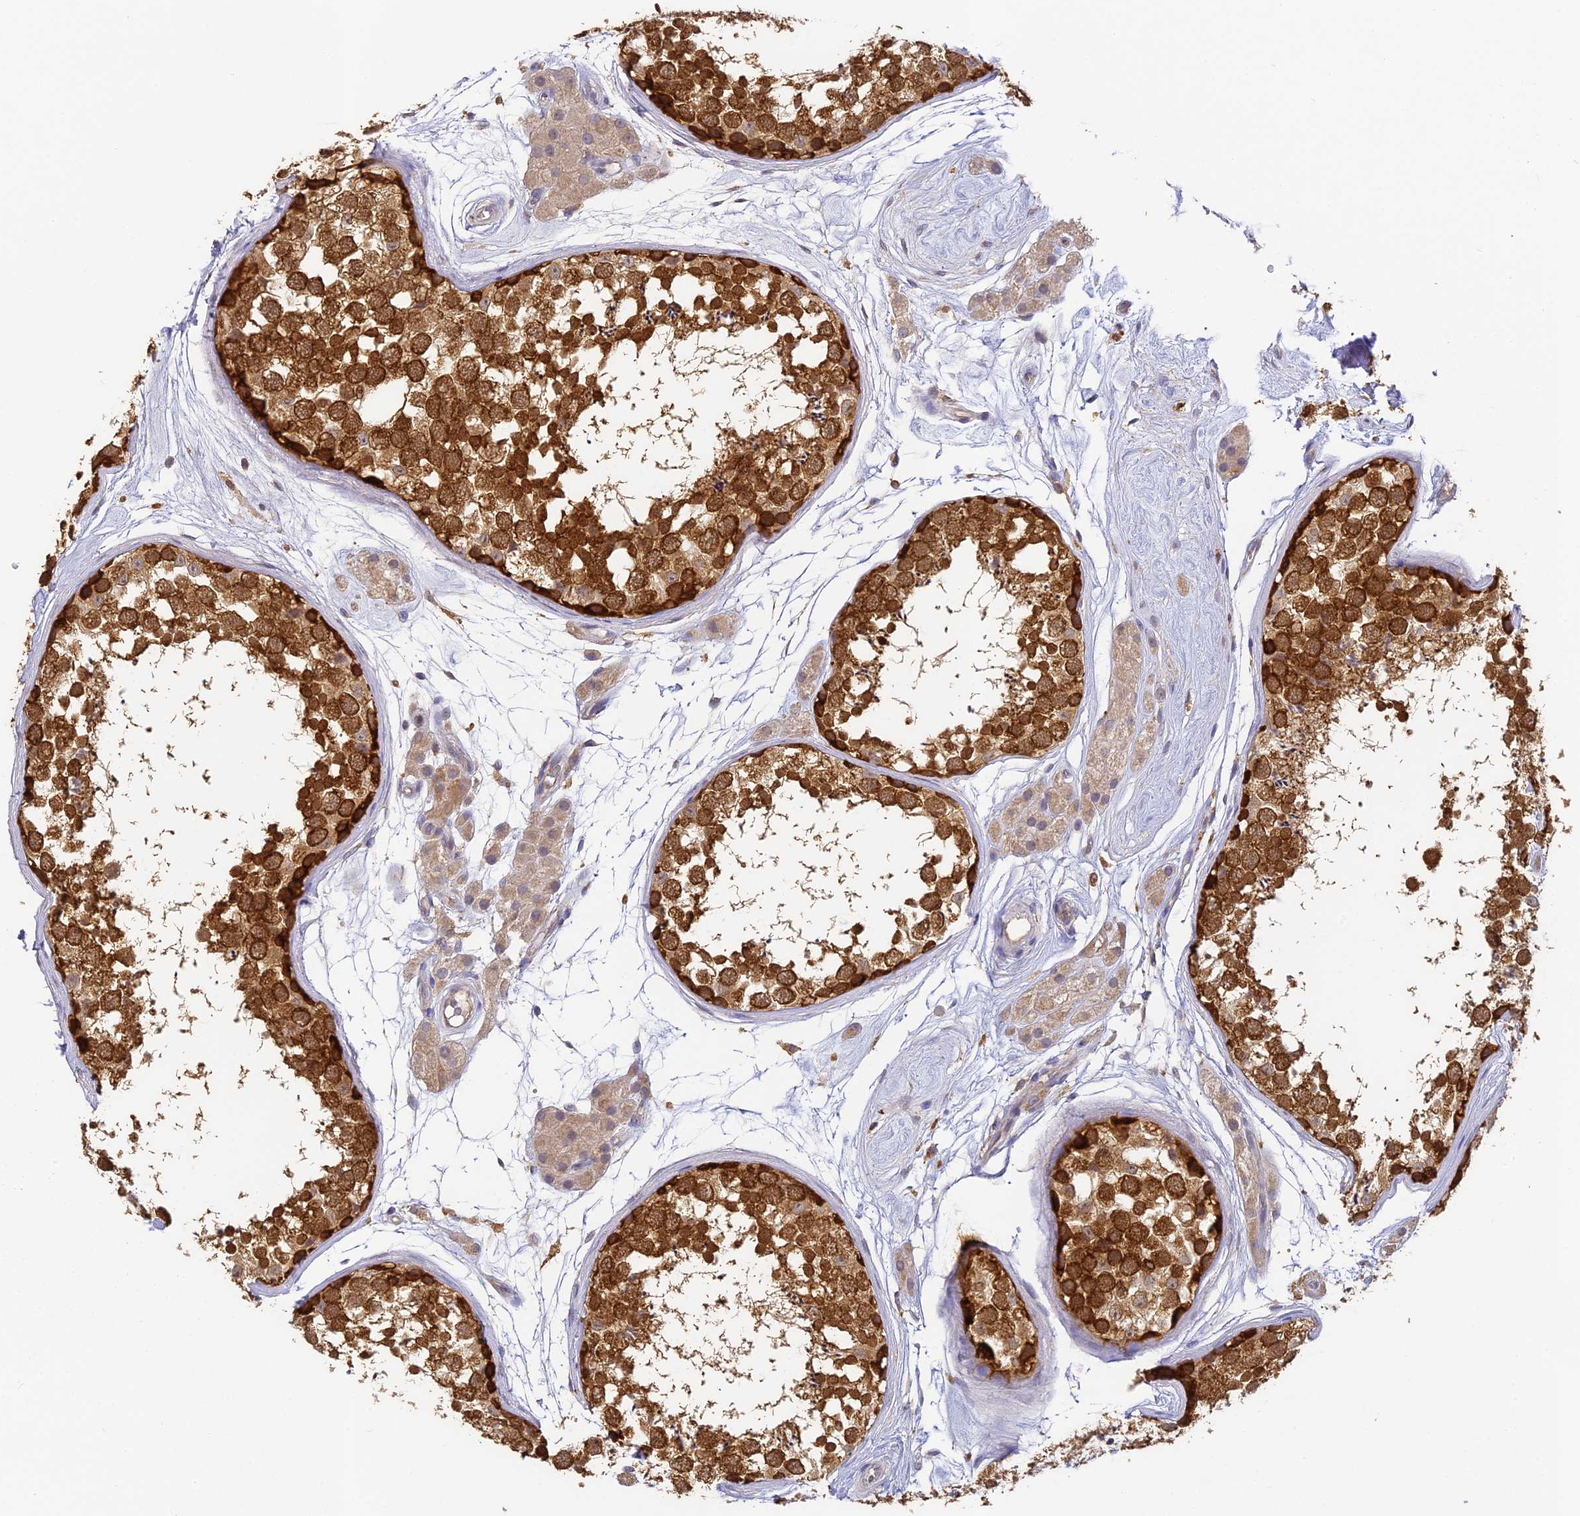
{"staining": {"intensity": "strong", "quantity": ">75%", "location": "cytoplasmic/membranous"}, "tissue": "testis", "cell_type": "Cells in seminiferous ducts", "image_type": "normal", "snomed": [{"axis": "morphology", "description": "Normal tissue, NOS"}, {"axis": "topography", "description": "Testis"}], "caption": "DAB immunohistochemical staining of unremarkable testis shows strong cytoplasmic/membranous protein staining in approximately >75% of cells in seminiferous ducts. The staining is performed using DAB brown chromogen to label protein expression. The nuclei are counter-stained blue using hematoxylin.", "gene": "YAE1", "patient": {"sex": "male", "age": 56}}